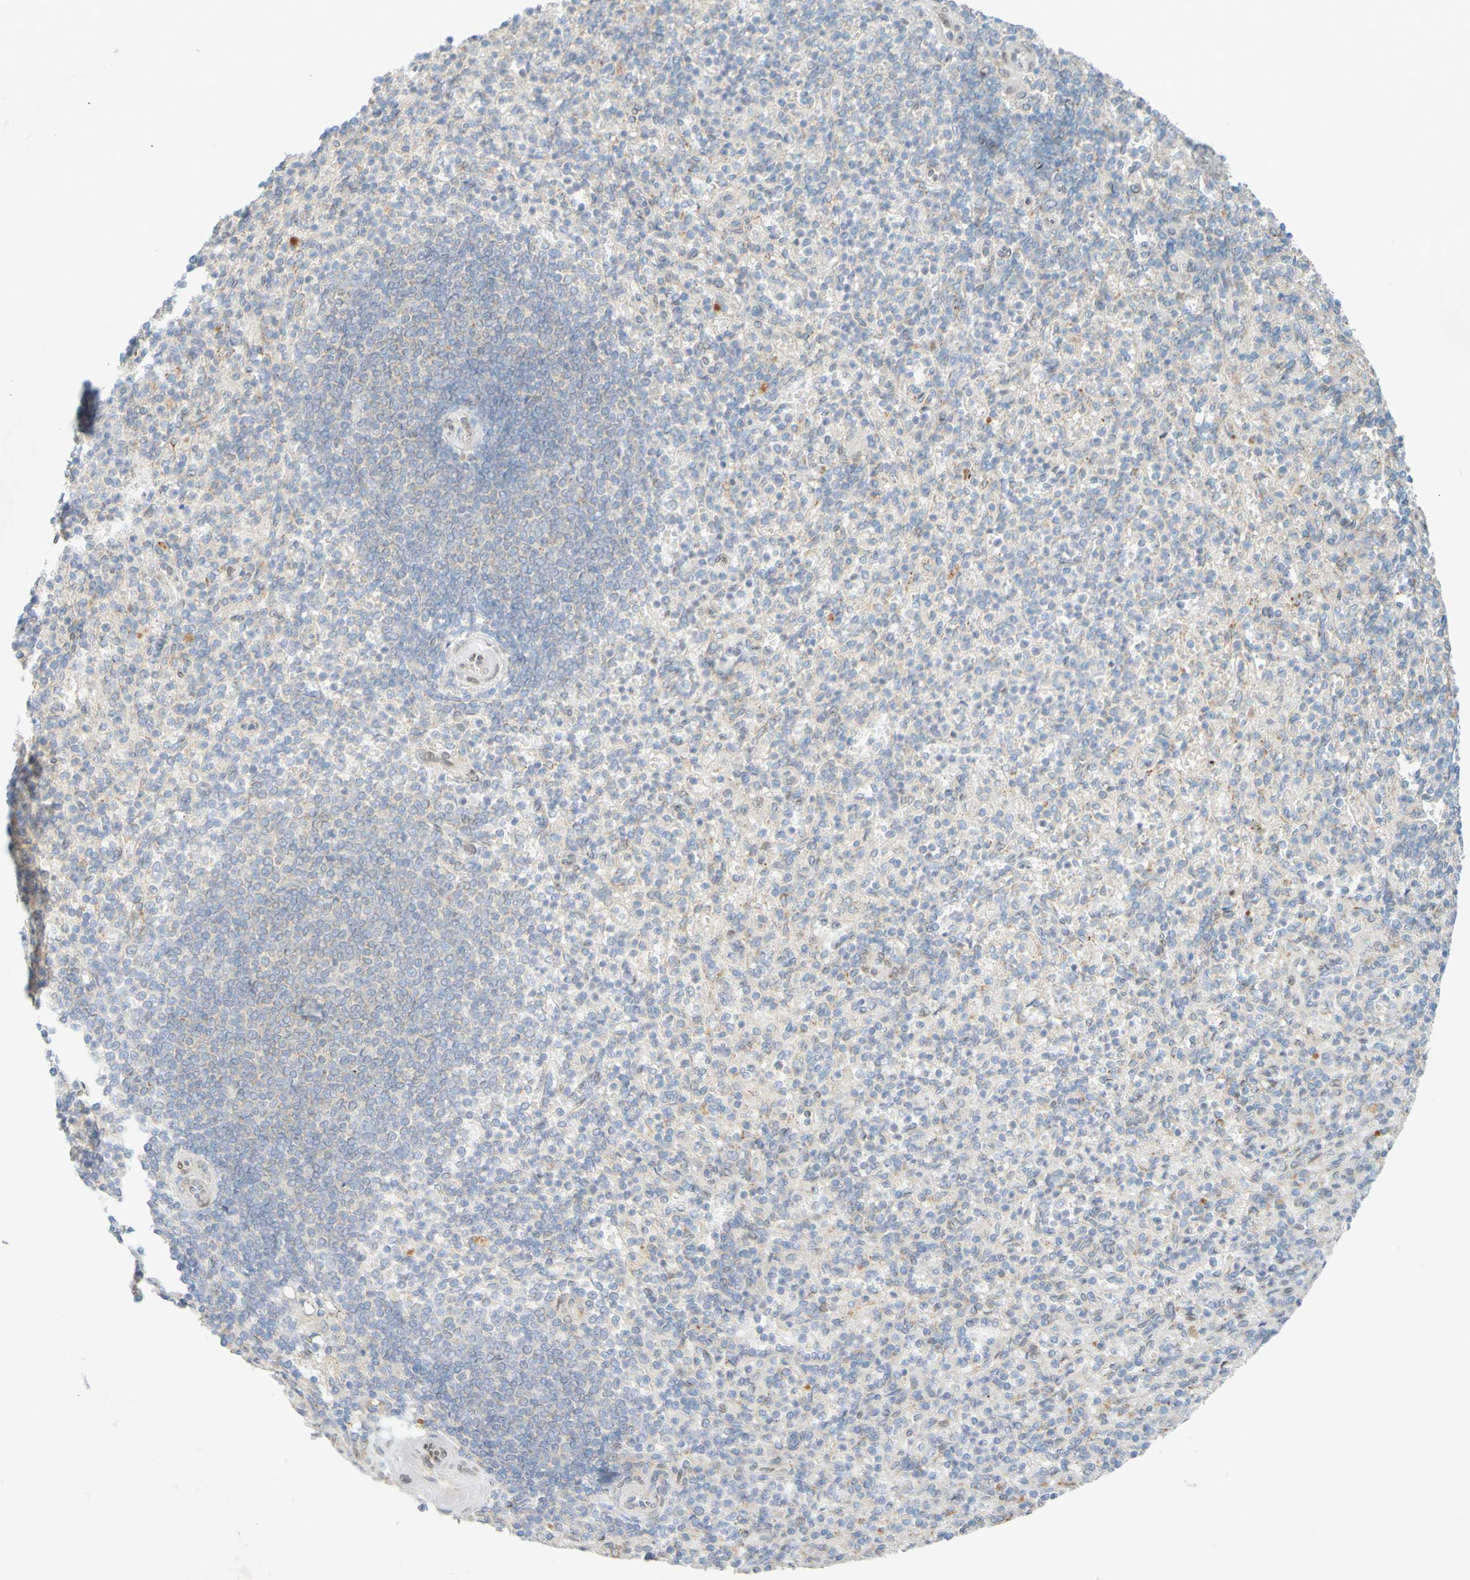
{"staining": {"intensity": "moderate", "quantity": "25%-75%", "location": "cytoplasmic/membranous"}, "tissue": "spleen", "cell_type": "Cells in red pulp", "image_type": "normal", "snomed": [{"axis": "morphology", "description": "Normal tissue, NOS"}, {"axis": "topography", "description": "Spleen"}], "caption": "Immunohistochemical staining of benign spleen displays medium levels of moderate cytoplasmic/membranous staining in approximately 25%-75% of cells in red pulp. The staining was performed using DAB to visualize the protein expression in brown, while the nuclei were stained in blue with hematoxylin (Magnification: 20x).", "gene": "MAG", "patient": {"sex": "female", "age": 74}}